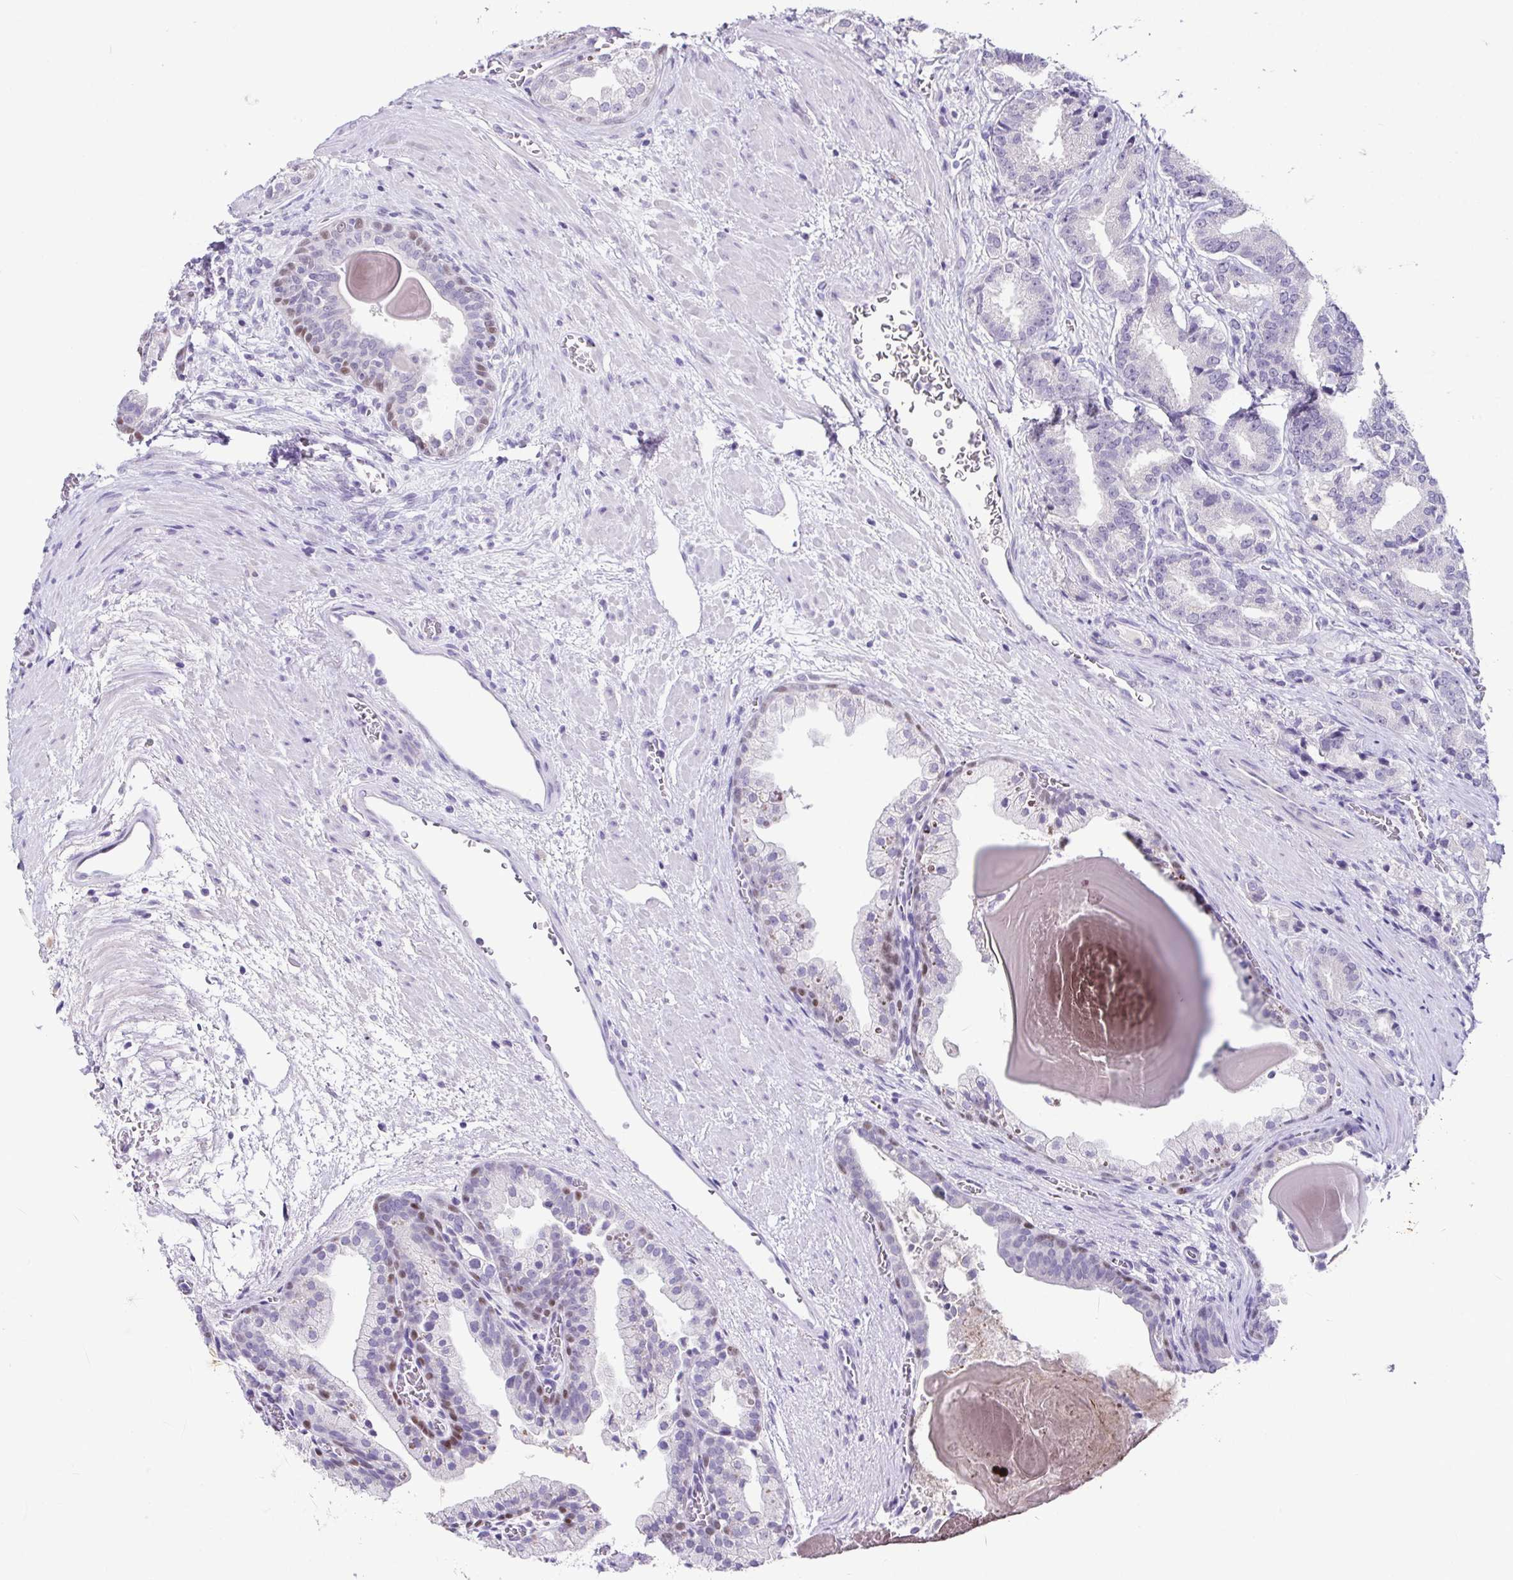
{"staining": {"intensity": "negative", "quantity": "none", "location": "none"}, "tissue": "prostate cancer", "cell_type": "Tumor cells", "image_type": "cancer", "snomed": [{"axis": "morphology", "description": "Adenocarcinoma, High grade"}, {"axis": "topography", "description": "Prostate and seminal vesicle, NOS"}], "caption": "IHC photomicrograph of prostate cancer (adenocarcinoma (high-grade)) stained for a protein (brown), which demonstrates no positivity in tumor cells.", "gene": "TP73", "patient": {"sex": "male", "age": 61}}